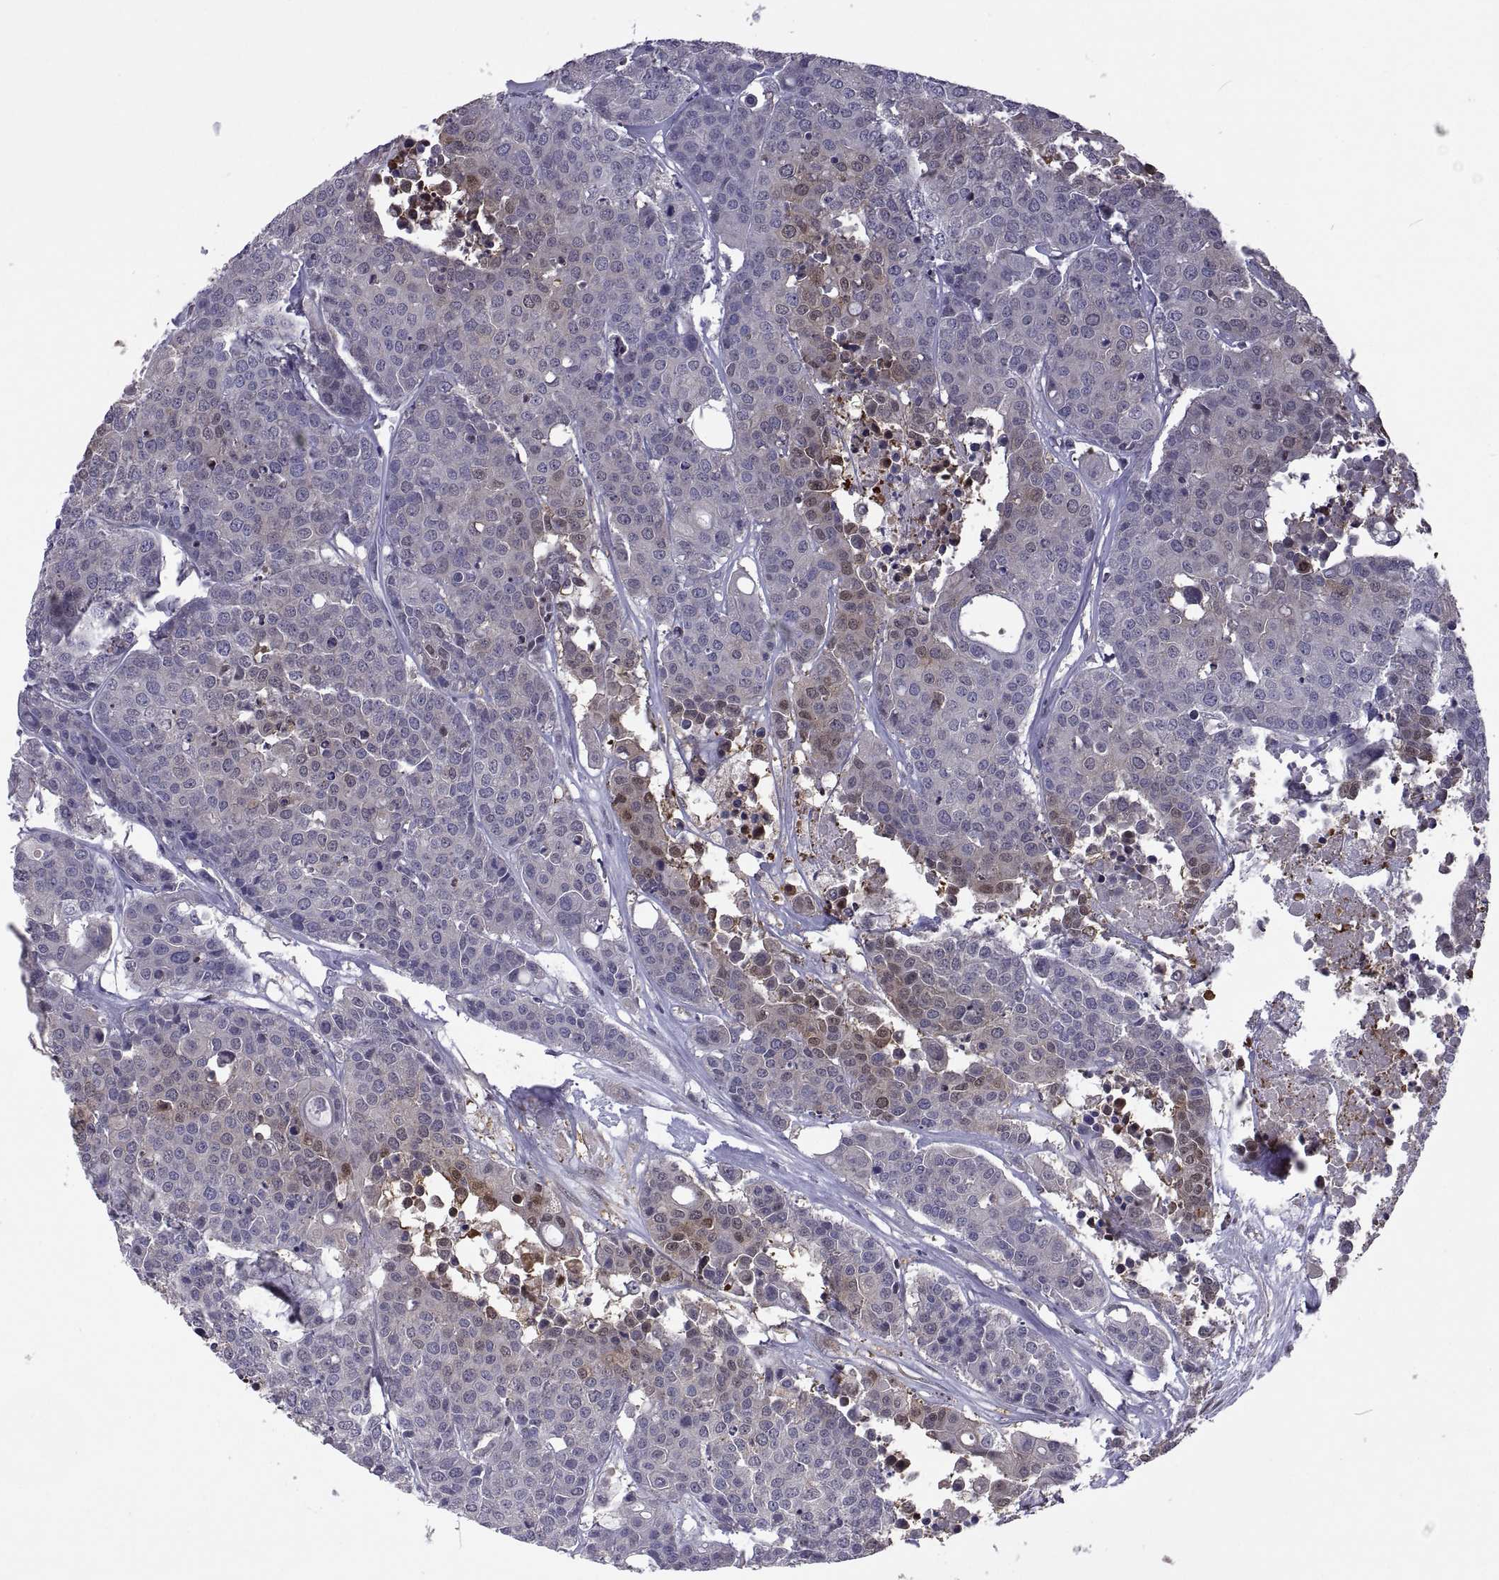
{"staining": {"intensity": "weak", "quantity": "25%-75%", "location": "cytoplasmic/membranous"}, "tissue": "carcinoid", "cell_type": "Tumor cells", "image_type": "cancer", "snomed": [{"axis": "morphology", "description": "Carcinoid, malignant, NOS"}, {"axis": "topography", "description": "Colon"}], "caption": "A low amount of weak cytoplasmic/membranous expression is seen in about 25%-75% of tumor cells in carcinoid tissue.", "gene": "FGF9", "patient": {"sex": "male", "age": 81}}